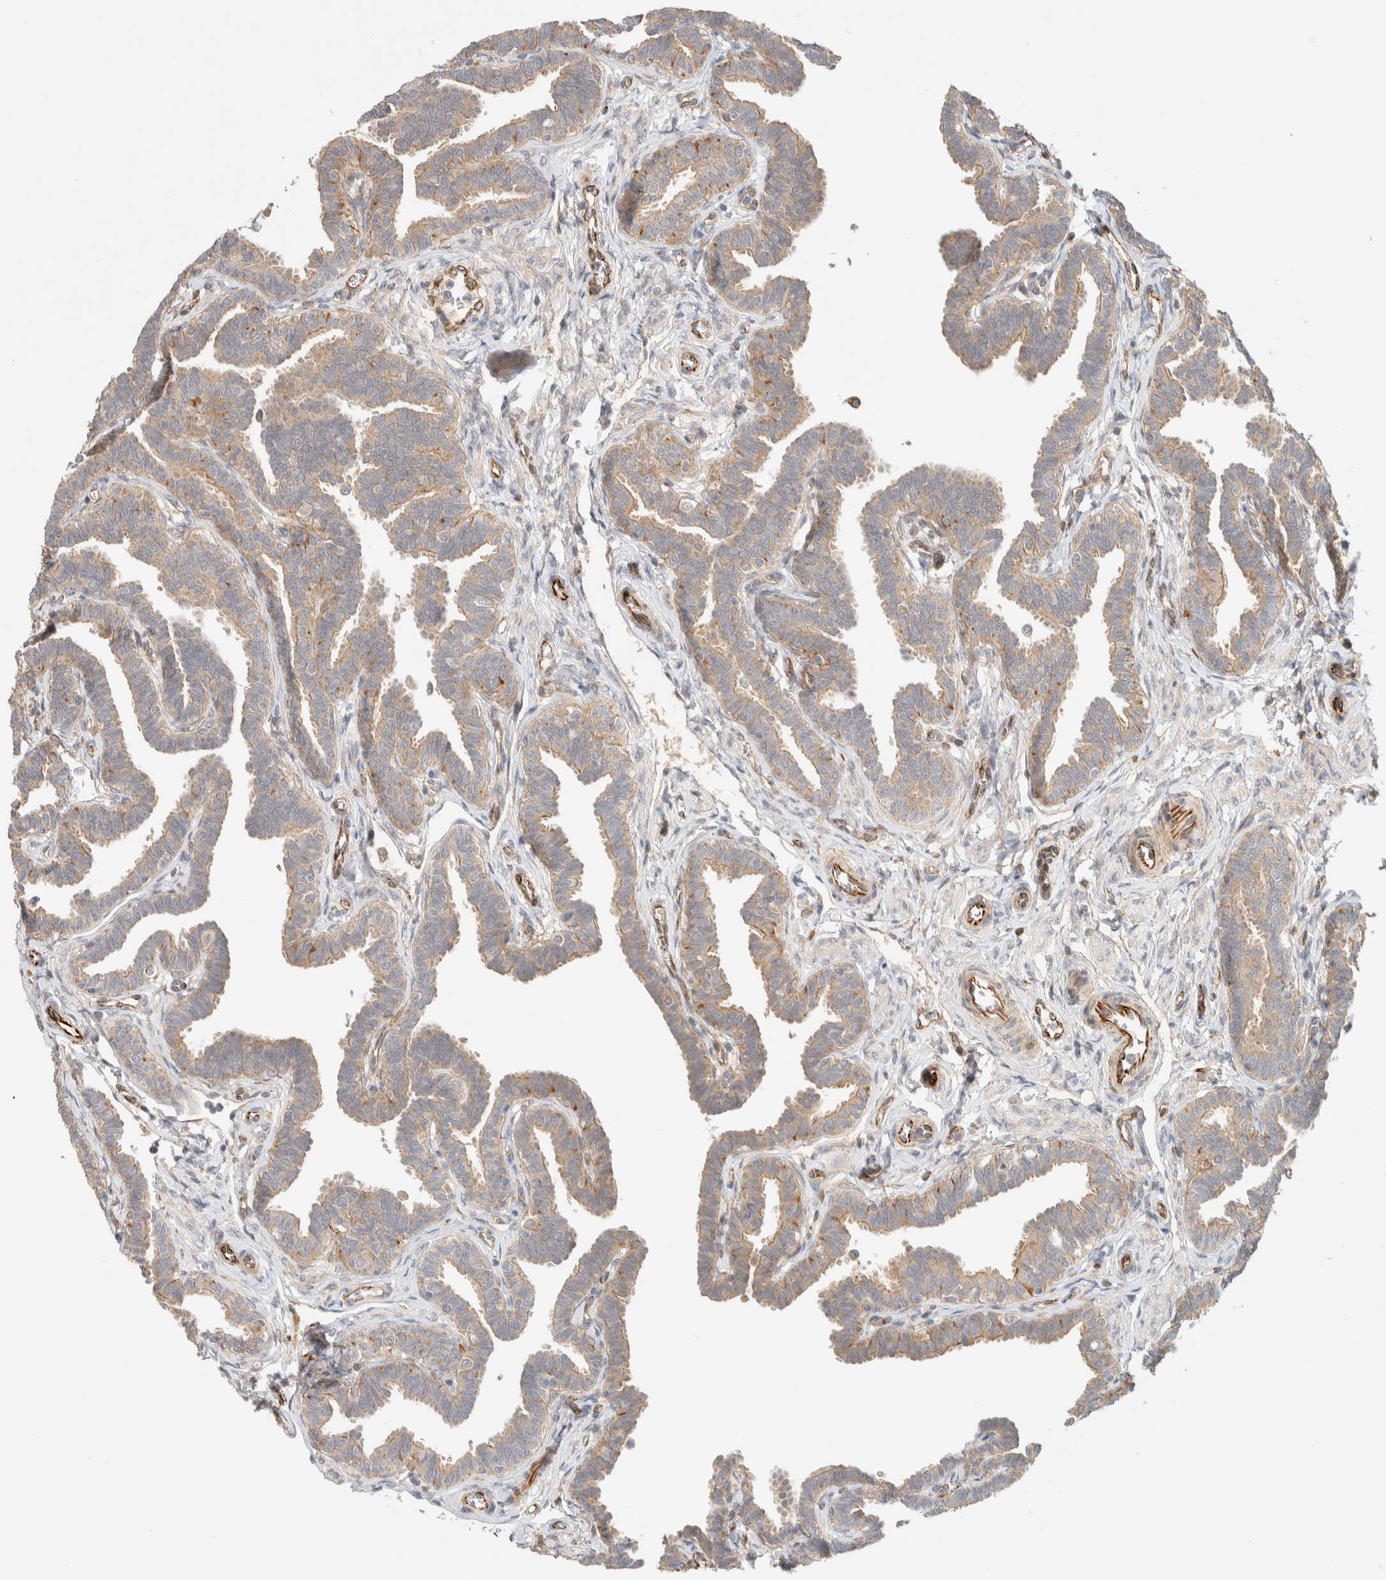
{"staining": {"intensity": "weak", "quantity": ">75%", "location": "cytoplasmic/membranous"}, "tissue": "fallopian tube", "cell_type": "Glandular cells", "image_type": "normal", "snomed": [{"axis": "morphology", "description": "Normal tissue, NOS"}, {"axis": "topography", "description": "Fallopian tube"}, {"axis": "topography", "description": "Ovary"}], "caption": "A histopathology image showing weak cytoplasmic/membranous positivity in about >75% of glandular cells in unremarkable fallopian tube, as visualized by brown immunohistochemical staining.", "gene": "FAT1", "patient": {"sex": "female", "age": 23}}